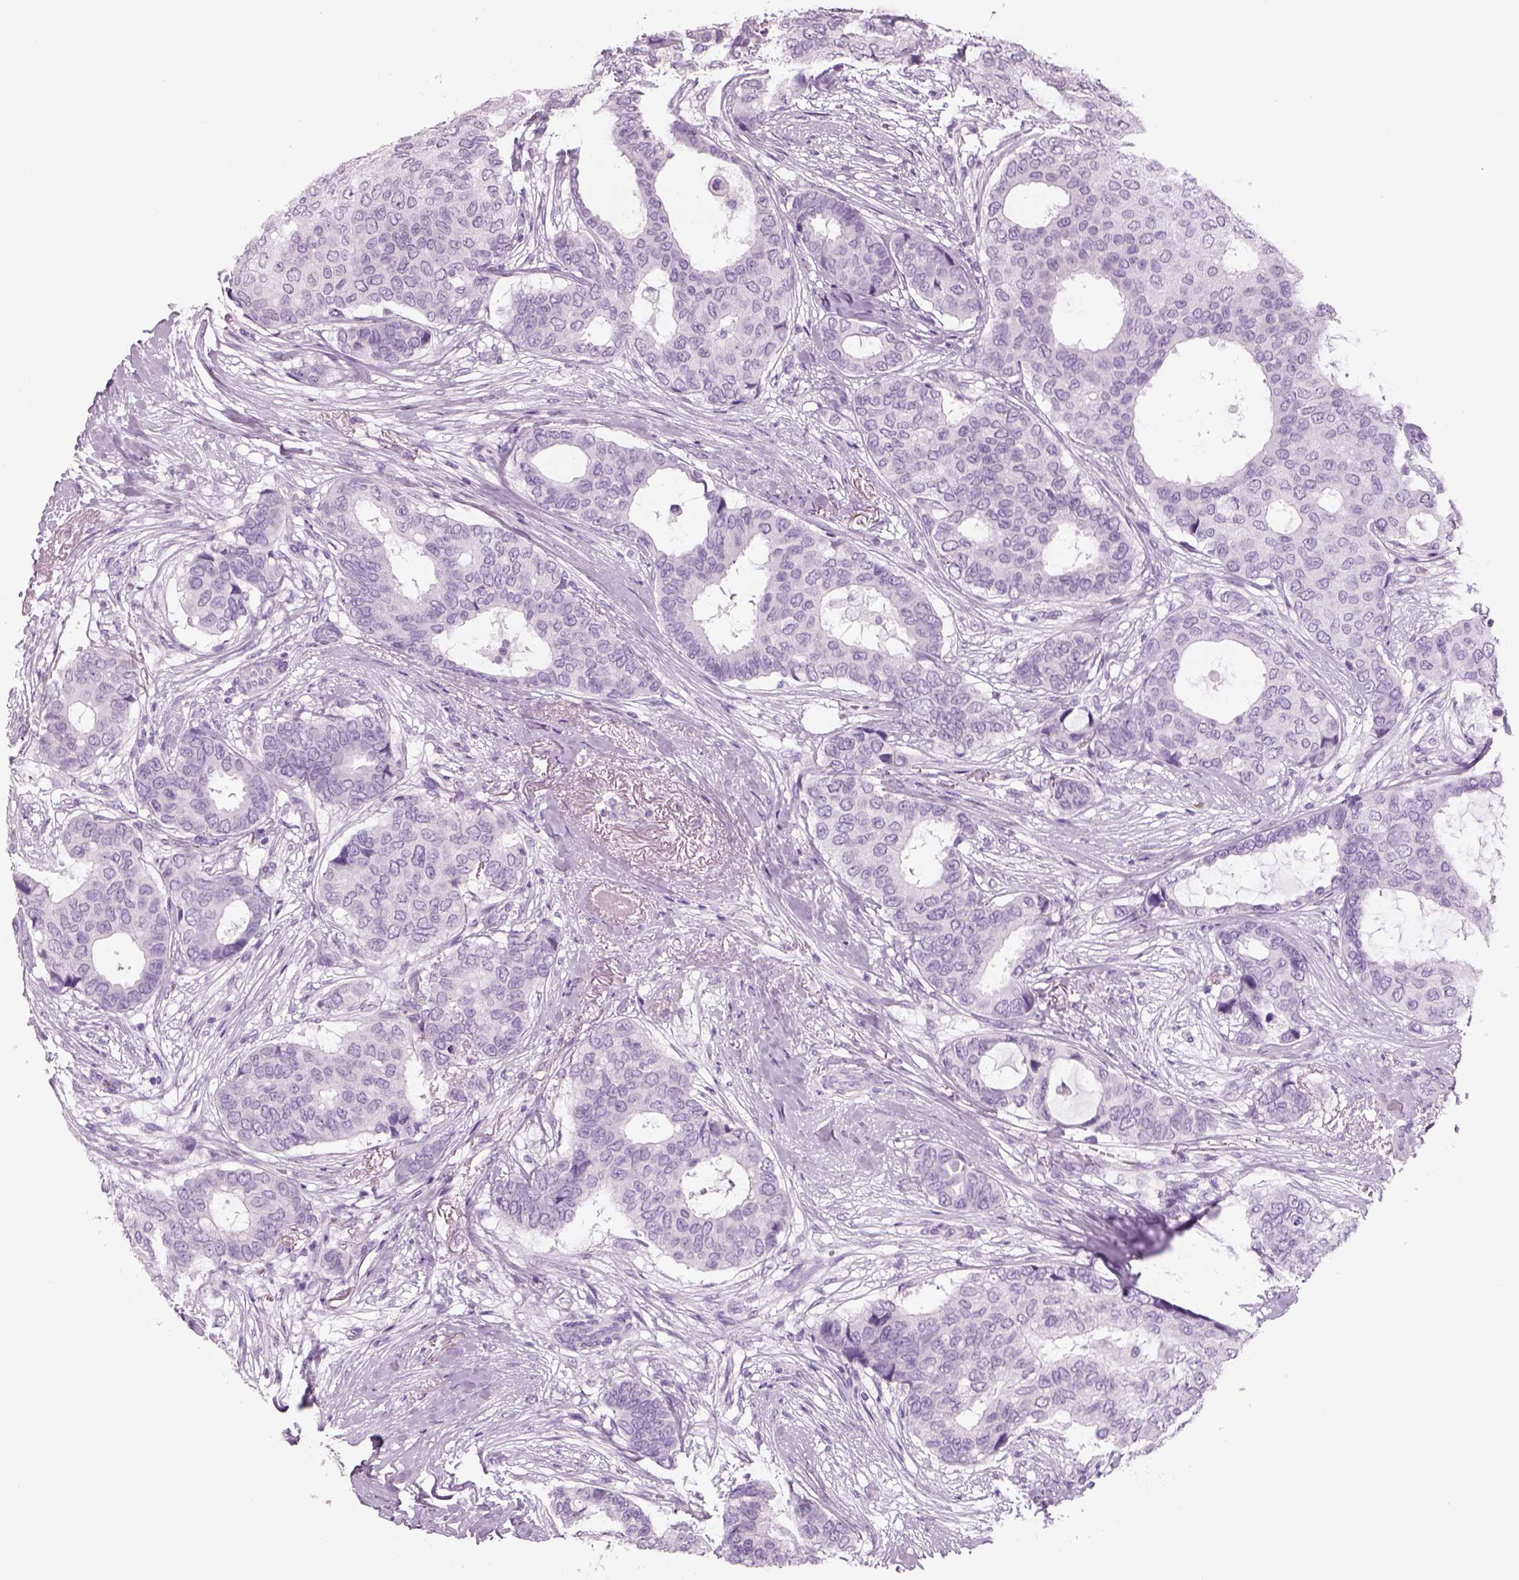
{"staining": {"intensity": "negative", "quantity": "none", "location": "none"}, "tissue": "breast cancer", "cell_type": "Tumor cells", "image_type": "cancer", "snomed": [{"axis": "morphology", "description": "Duct carcinoma"}, {"axis": "topography", "description": "Breast"}], "caption": "A high-resolution histopathology image shows immunohistochemistry (IHC) staining of intraductal carcinoma (breast), which displays no significant staining in tumor cells.", "gene": "RHO", "patient": {"sex": "female", "age": 75}}